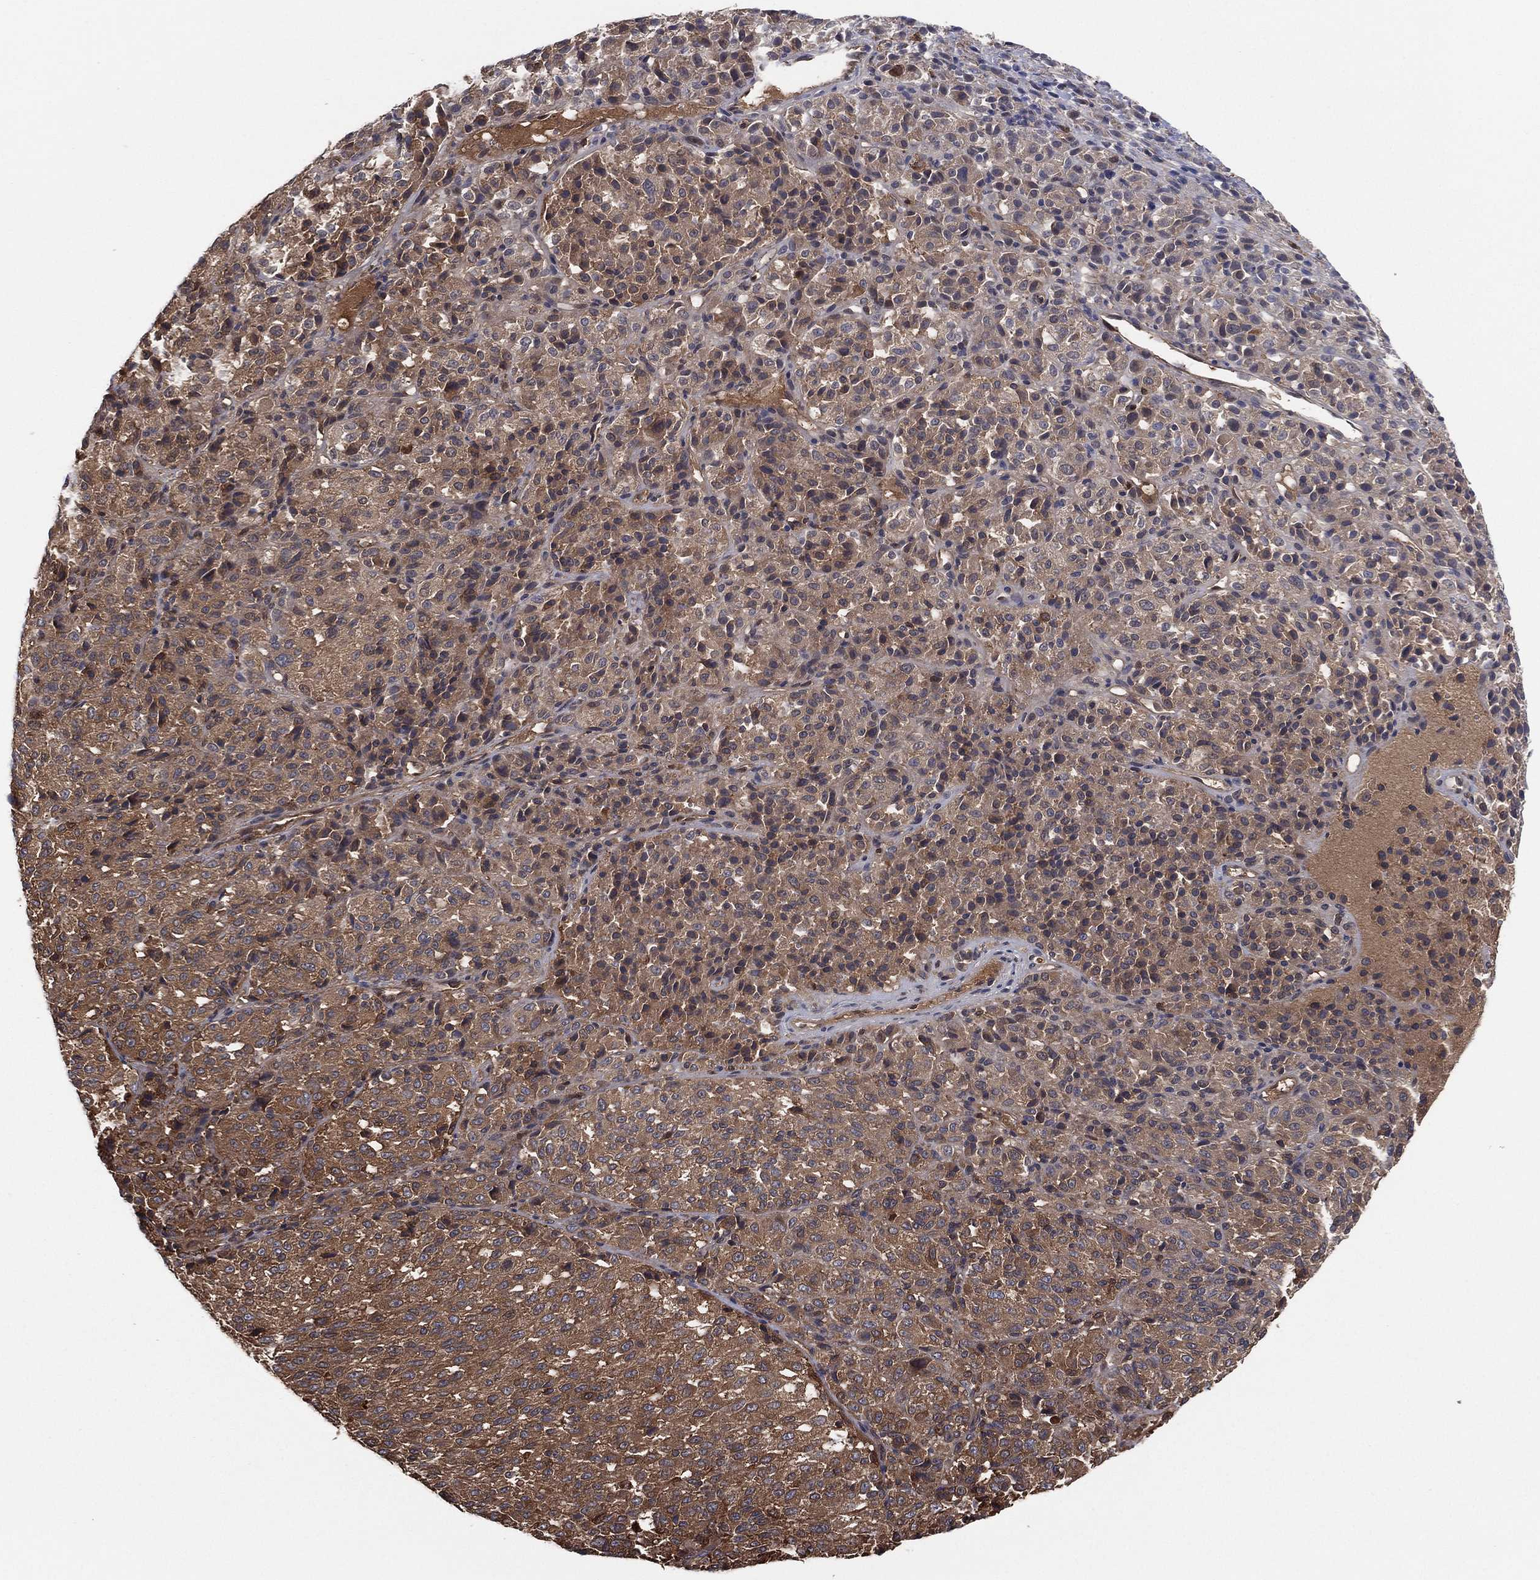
{"staining": {"intensity": "moderate", "quantity": "25%-75%", "location": "cytoplasmic/membranous"}, "tissue": "melanoma", "cell_type": "Tumor cells", "image_type": "cancer", "snomed": [{"axis": "morphology", "description": "Malignant melanoma, Metastatic site"}, {"axis": "topography", "description": "Brain"}], "caption": "Melanoma stained for a protein reveals moderate cytoplasmic/membranous positivity in tumor cells.", "gene": "PSMG4", "patient": {"sex": "female", "age": 56}}